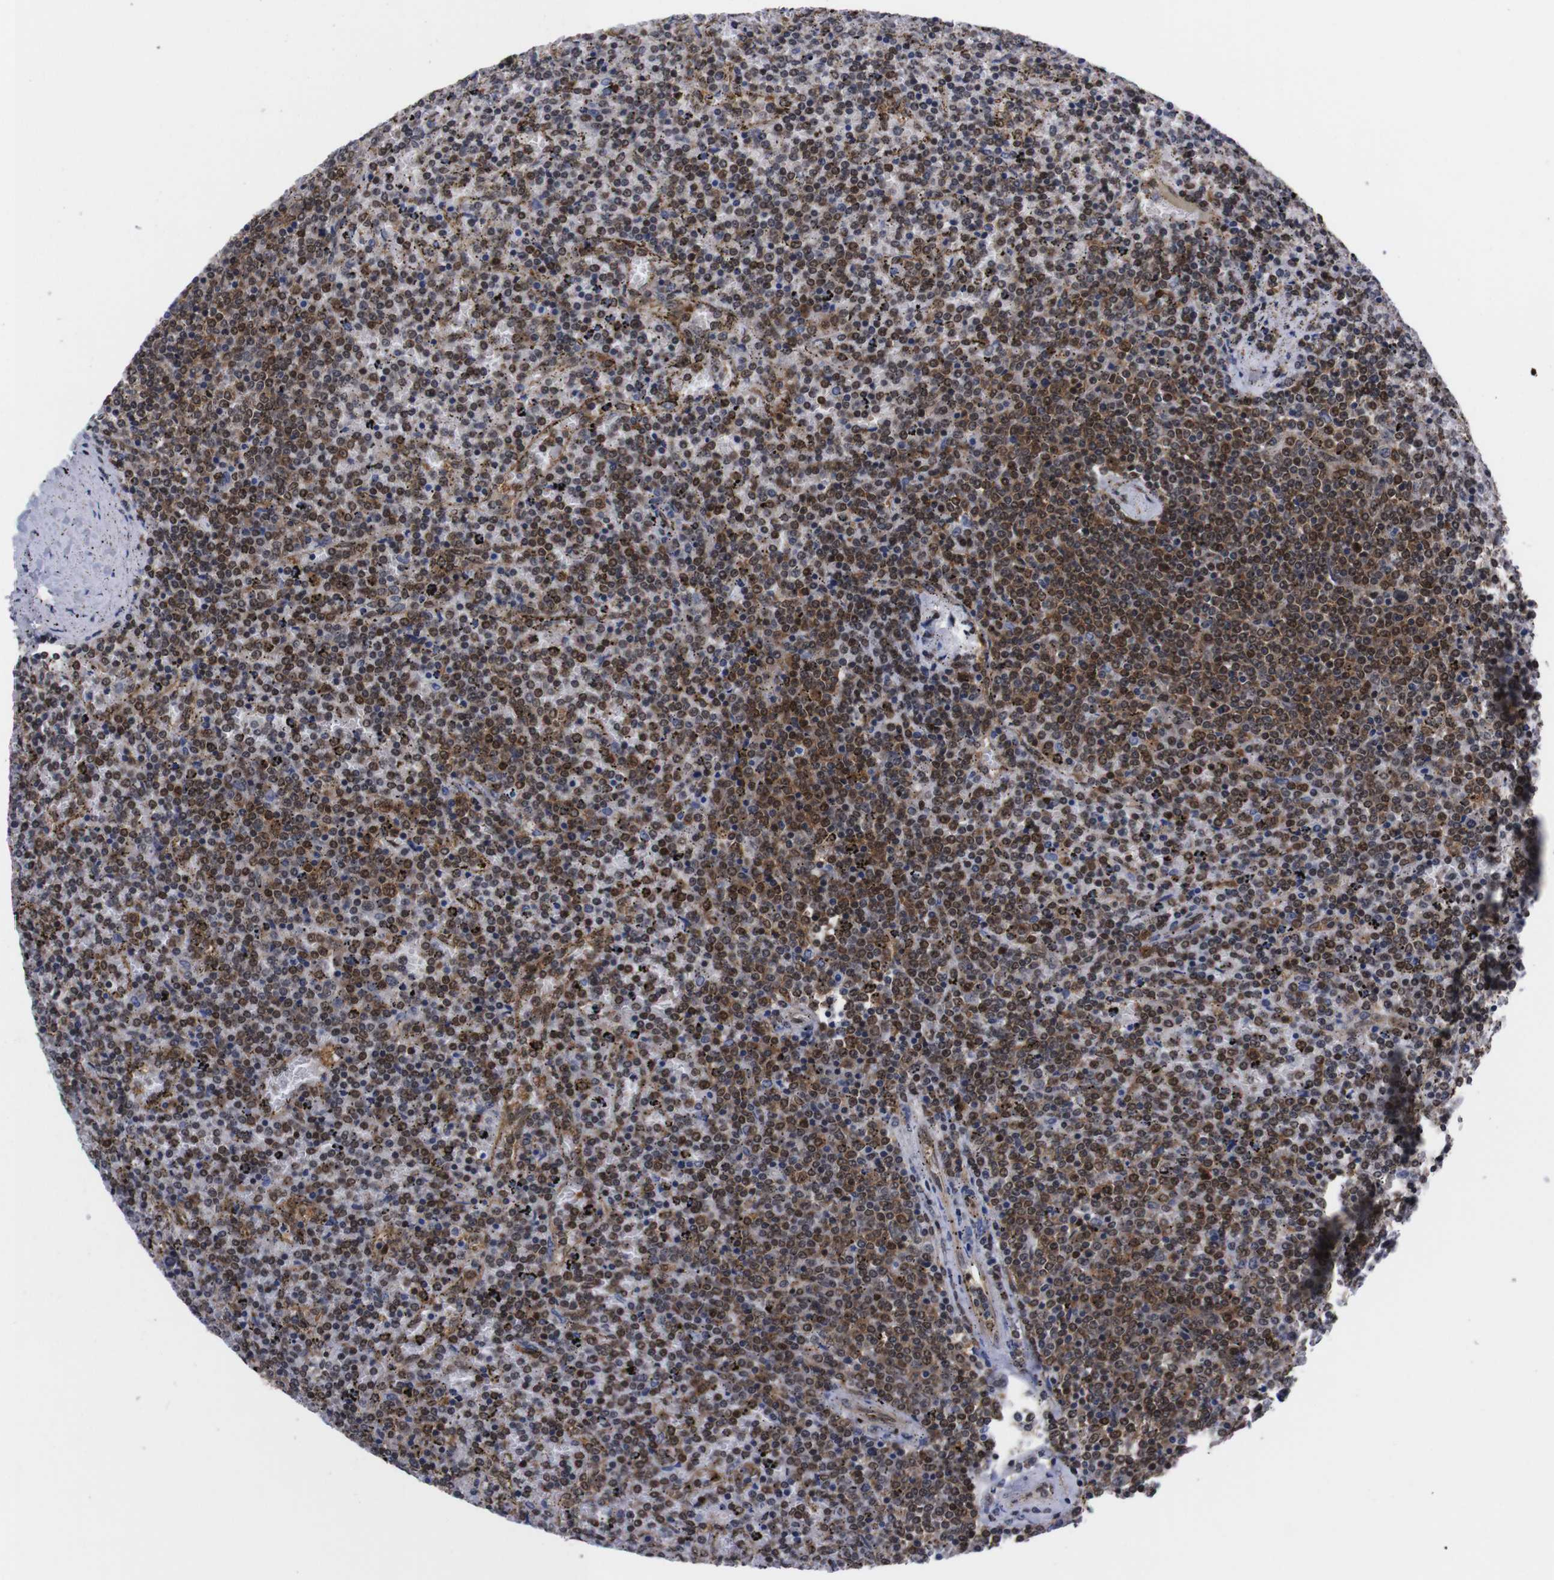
{"staining": {"intensity": "moderate", "quantity": ">75%", "location": "cytoplasmic/membranous,nuclear"}, "tissue": "lymphoma", "cell_type": "Tumor cells", "image_type": "cancer", "snomed": [{"axis": "morphology", "description": "Malignant lymphoma, non-Hodgkin's type, Low grade"}, {"axis": "topography", "description": "Spleen"}], "caption": "A medium amount of moderate cytoplasmic/membranous and nuclear staining is appreciated in approximately >75% of tumor cells in lymphoma tissue. The protein is shown in brown color, while the nuclei are stained blue.", "gene": "UBQLN2", "patient": {"sex": "female", "age": 77}}